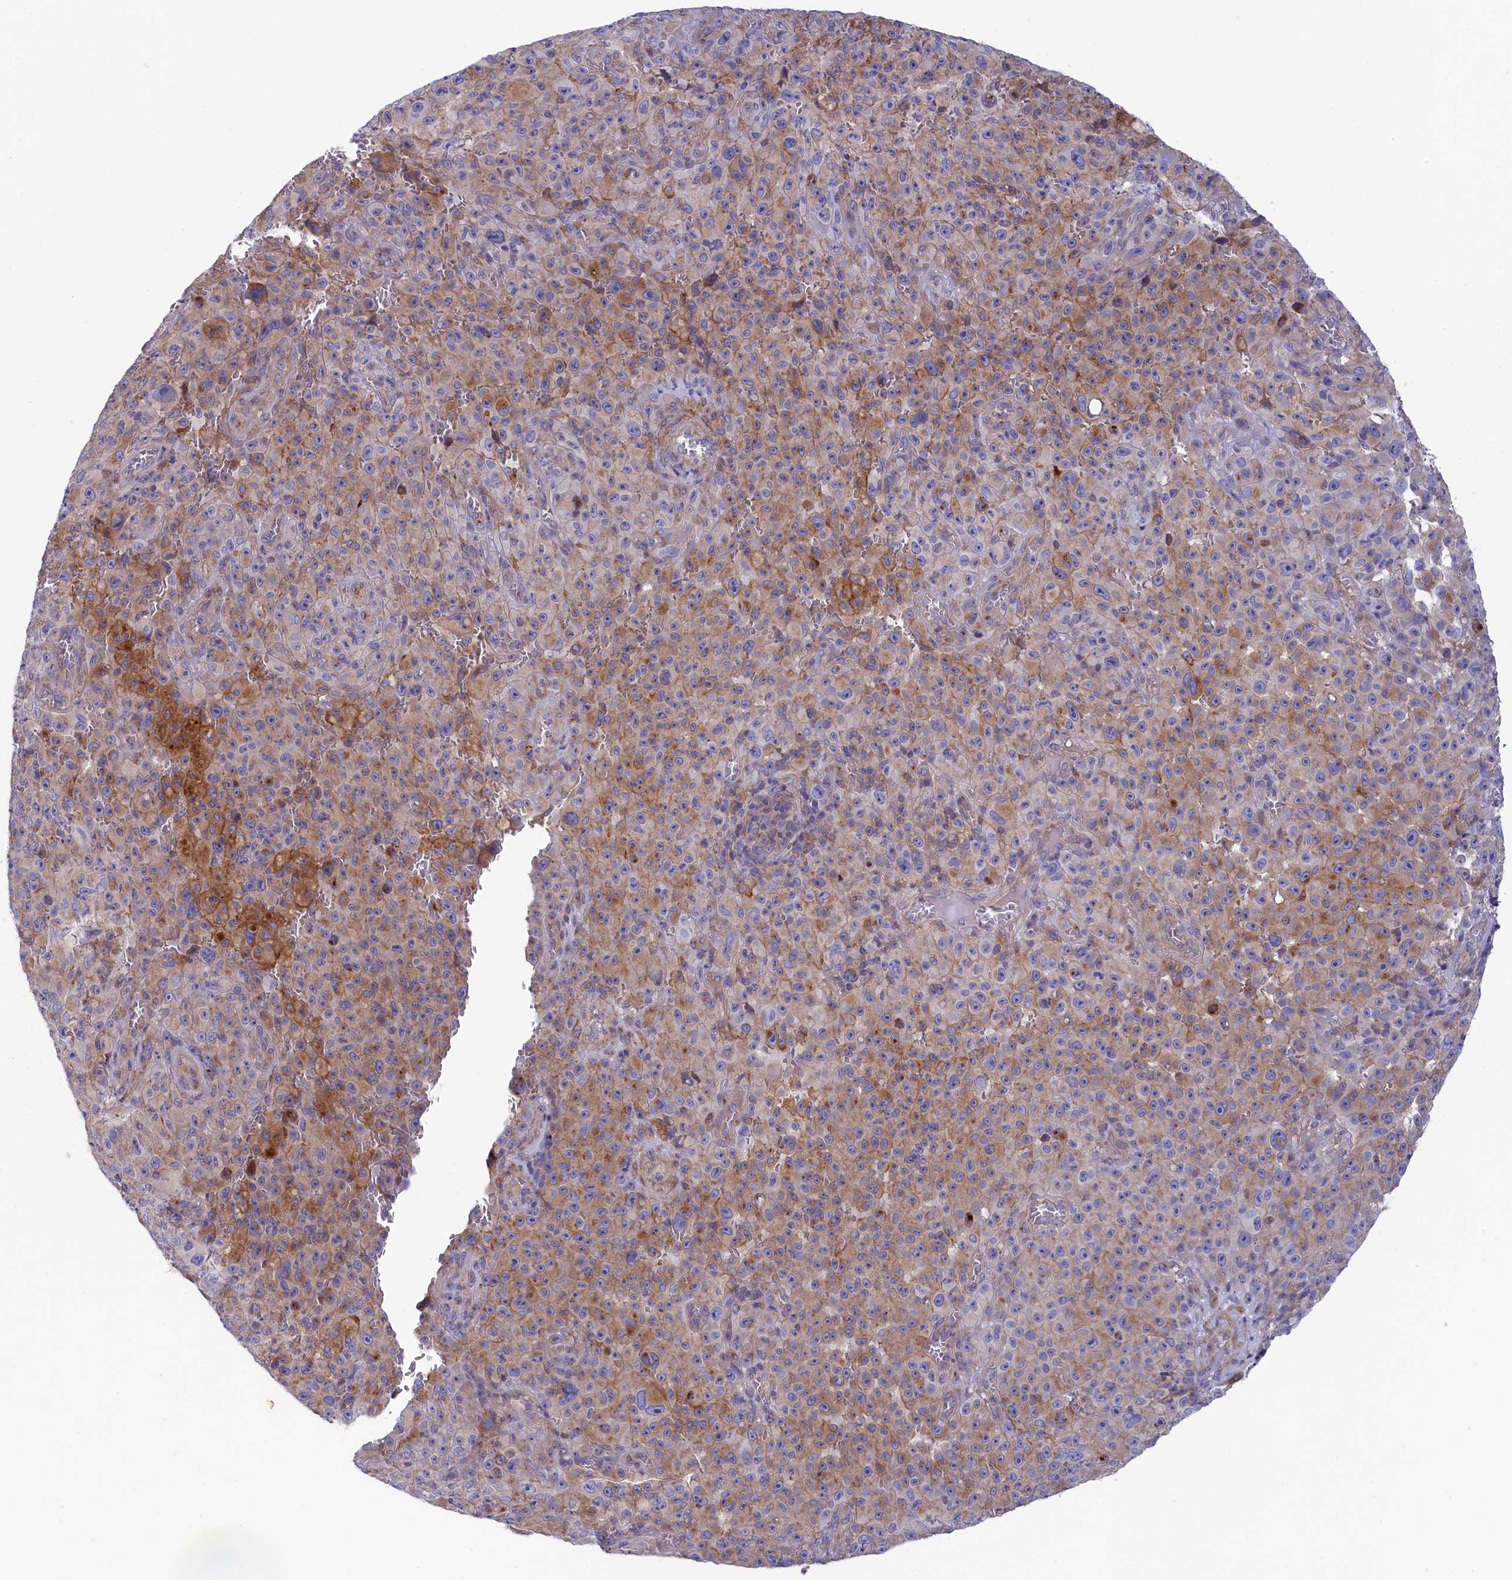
{"staining": {"intensity": "weak", "quantity": "<25%", "location": "cytoplasmic/membranous"}, "tissue": "melanoma", "cell_type": "Tumor cells", "image_type": "cancer", "snomed": [{"axis": "morphology", "description": "Malignant melanoma, NOS"}, {"axis": "topography", "description": "Skin"}], "caption": "IHC of malignant melanoma demonstrates no staining in tumor cells.", "gene": "SCAMP4", "patient": {"sex": "female", "age": 82}}